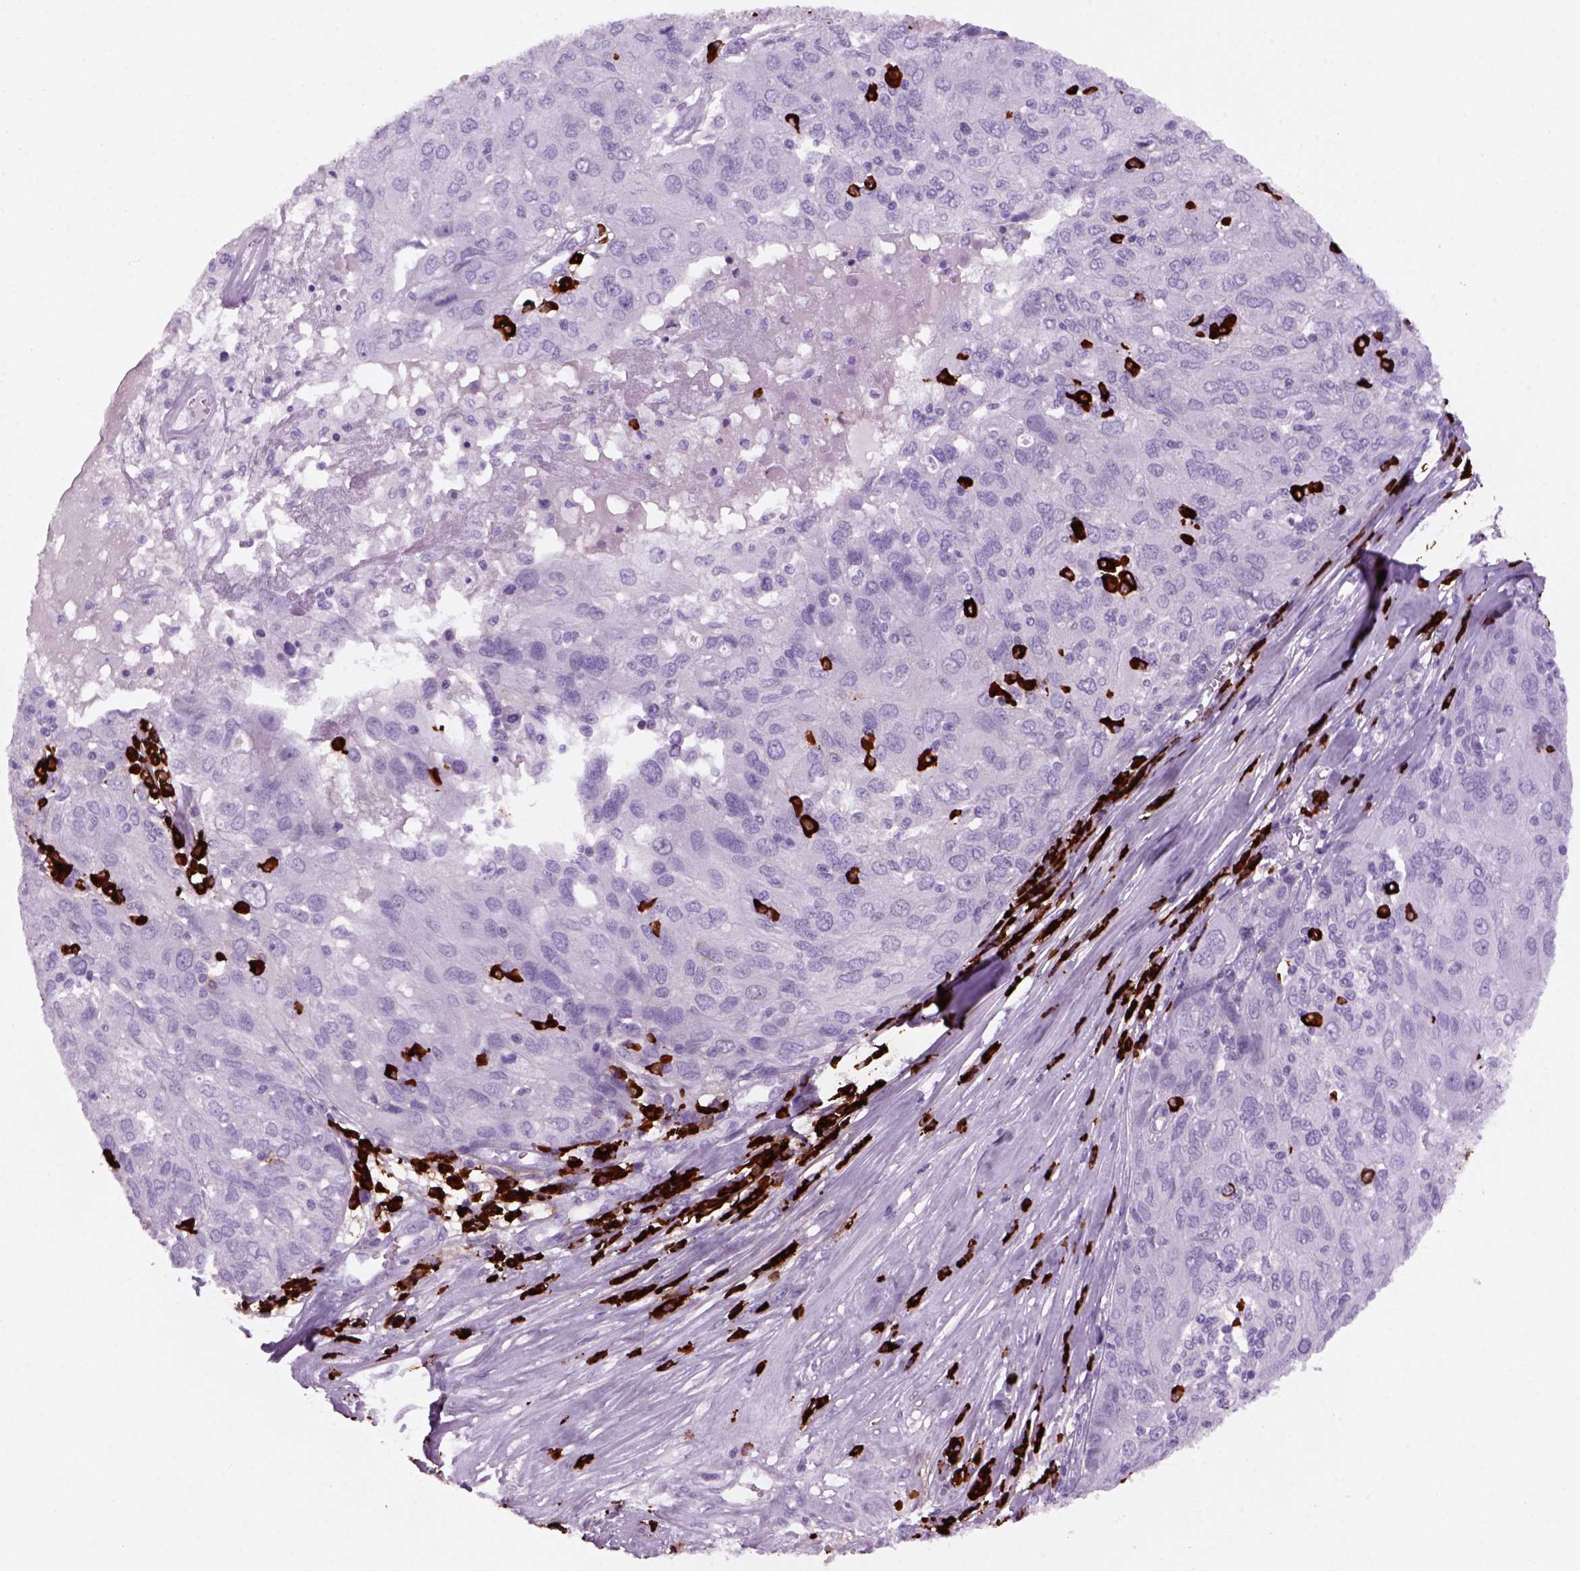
{"staining": {"intensity": "negative", "quantity": "none", "location": "none"}, "tissue": "ovarian cancer", "cell_type": "Tumor cells", "image_type": "cancer", "snomed": [{"axis": "morphology", "description": "Carcinoma, endometroid"}, {"axis": "topography", "description": "Ovary"}], "caption": "DAB (3,3'-diaminobenzidine) immunohistochemical staining of human ovarian cancer shows no significant staining in tumor cells.", "gene": "MZB1", "patient": {"sex": "female", "age": 50}}